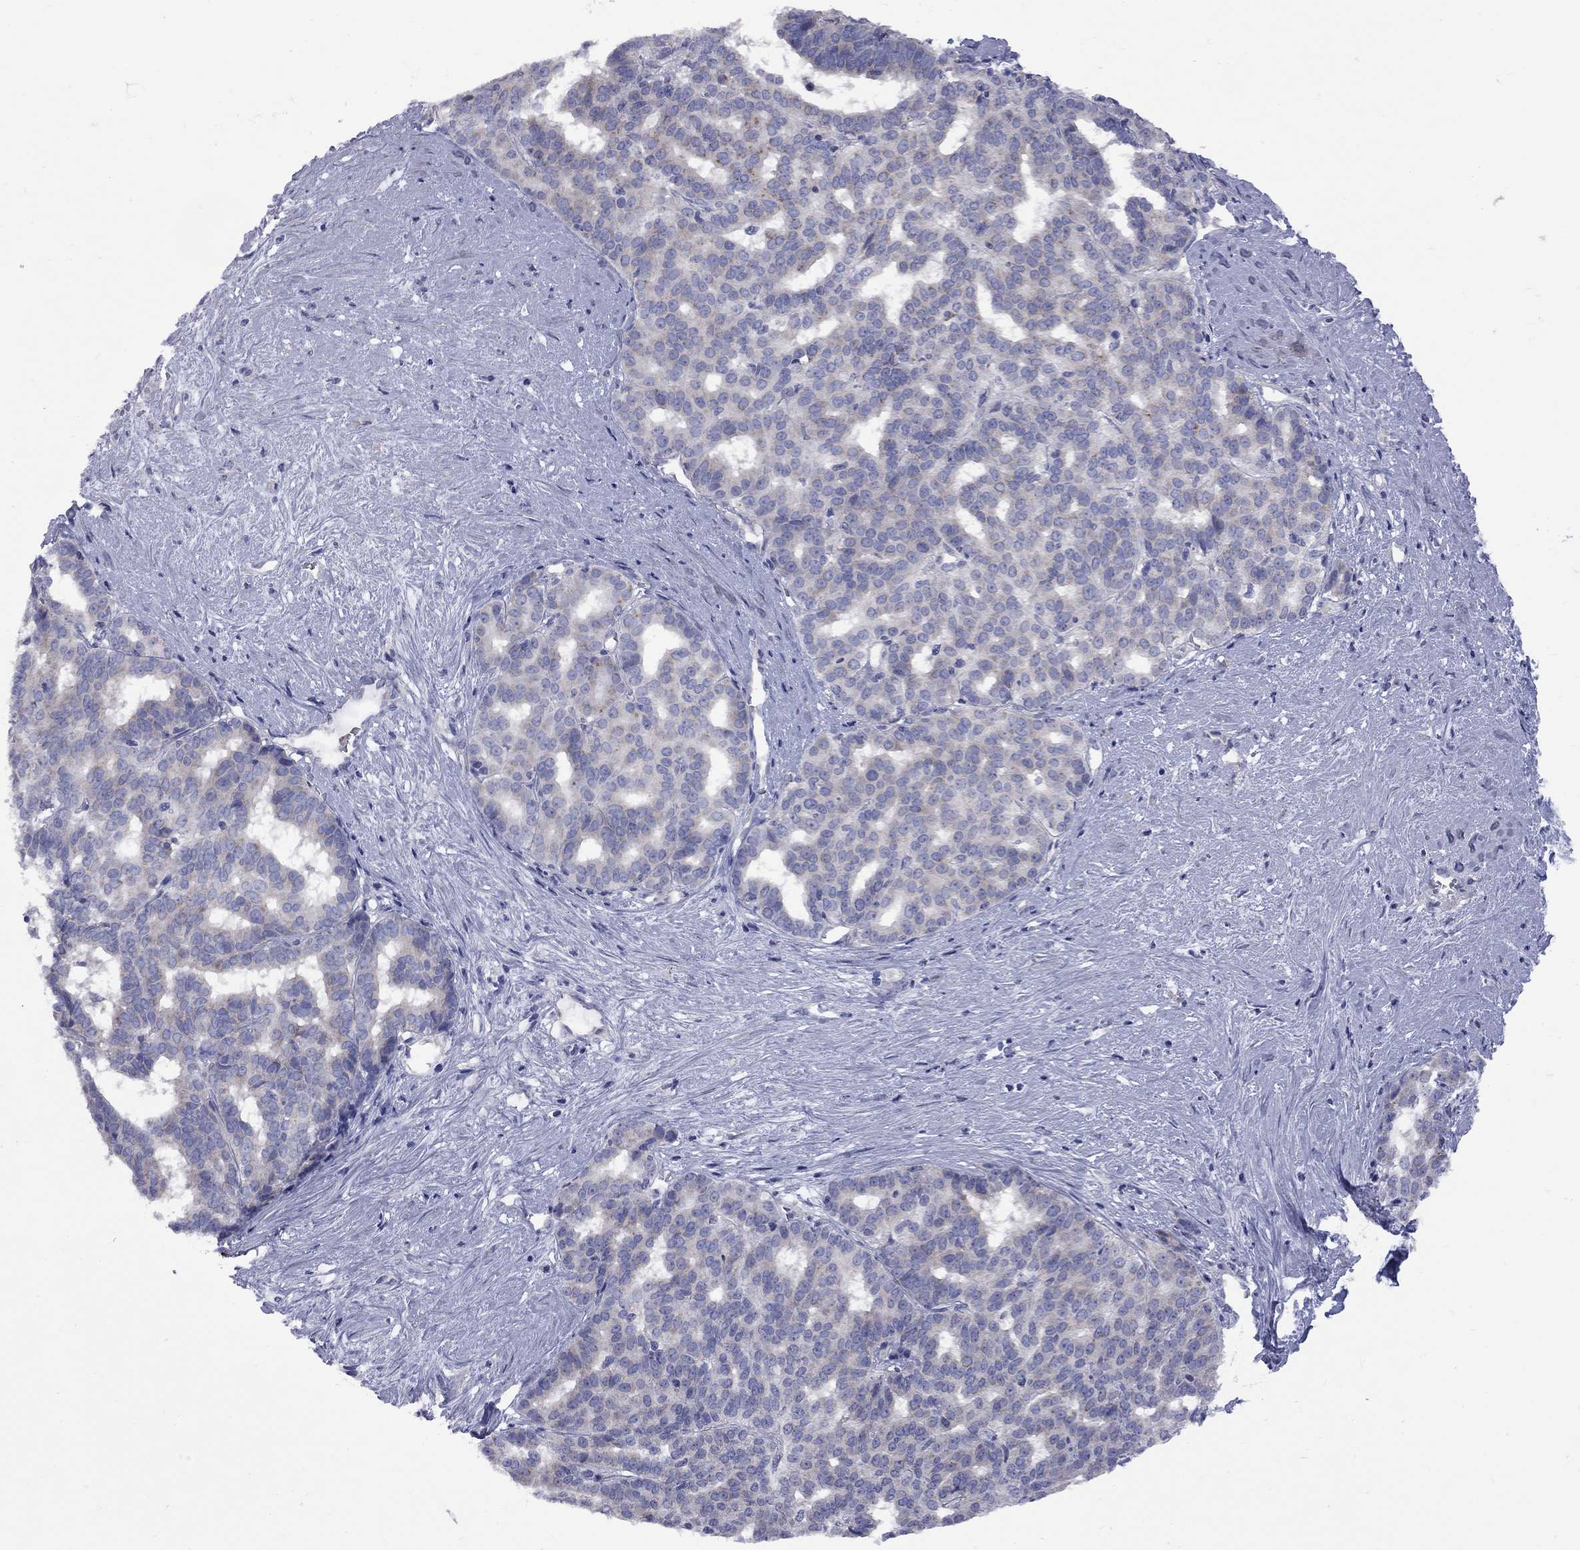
{"staining": {"intensity": "negative", "quantity": "none", "location": "none"}, "tissue": "liver cancer", "cell_type": "Tumor cells", "image_type": "cancer", "snomed": [{"axis": "morphology", "description": "Cholangiocarcinoma"}, {"axis": "topography", "description": "Liver"}], "caption": "This is a image of immunohistochemistry staining of liver cancer, which shows no expression in tumor cells.", "gene": "ABCB4", "patient": {"sex": "female", "age": 47}}